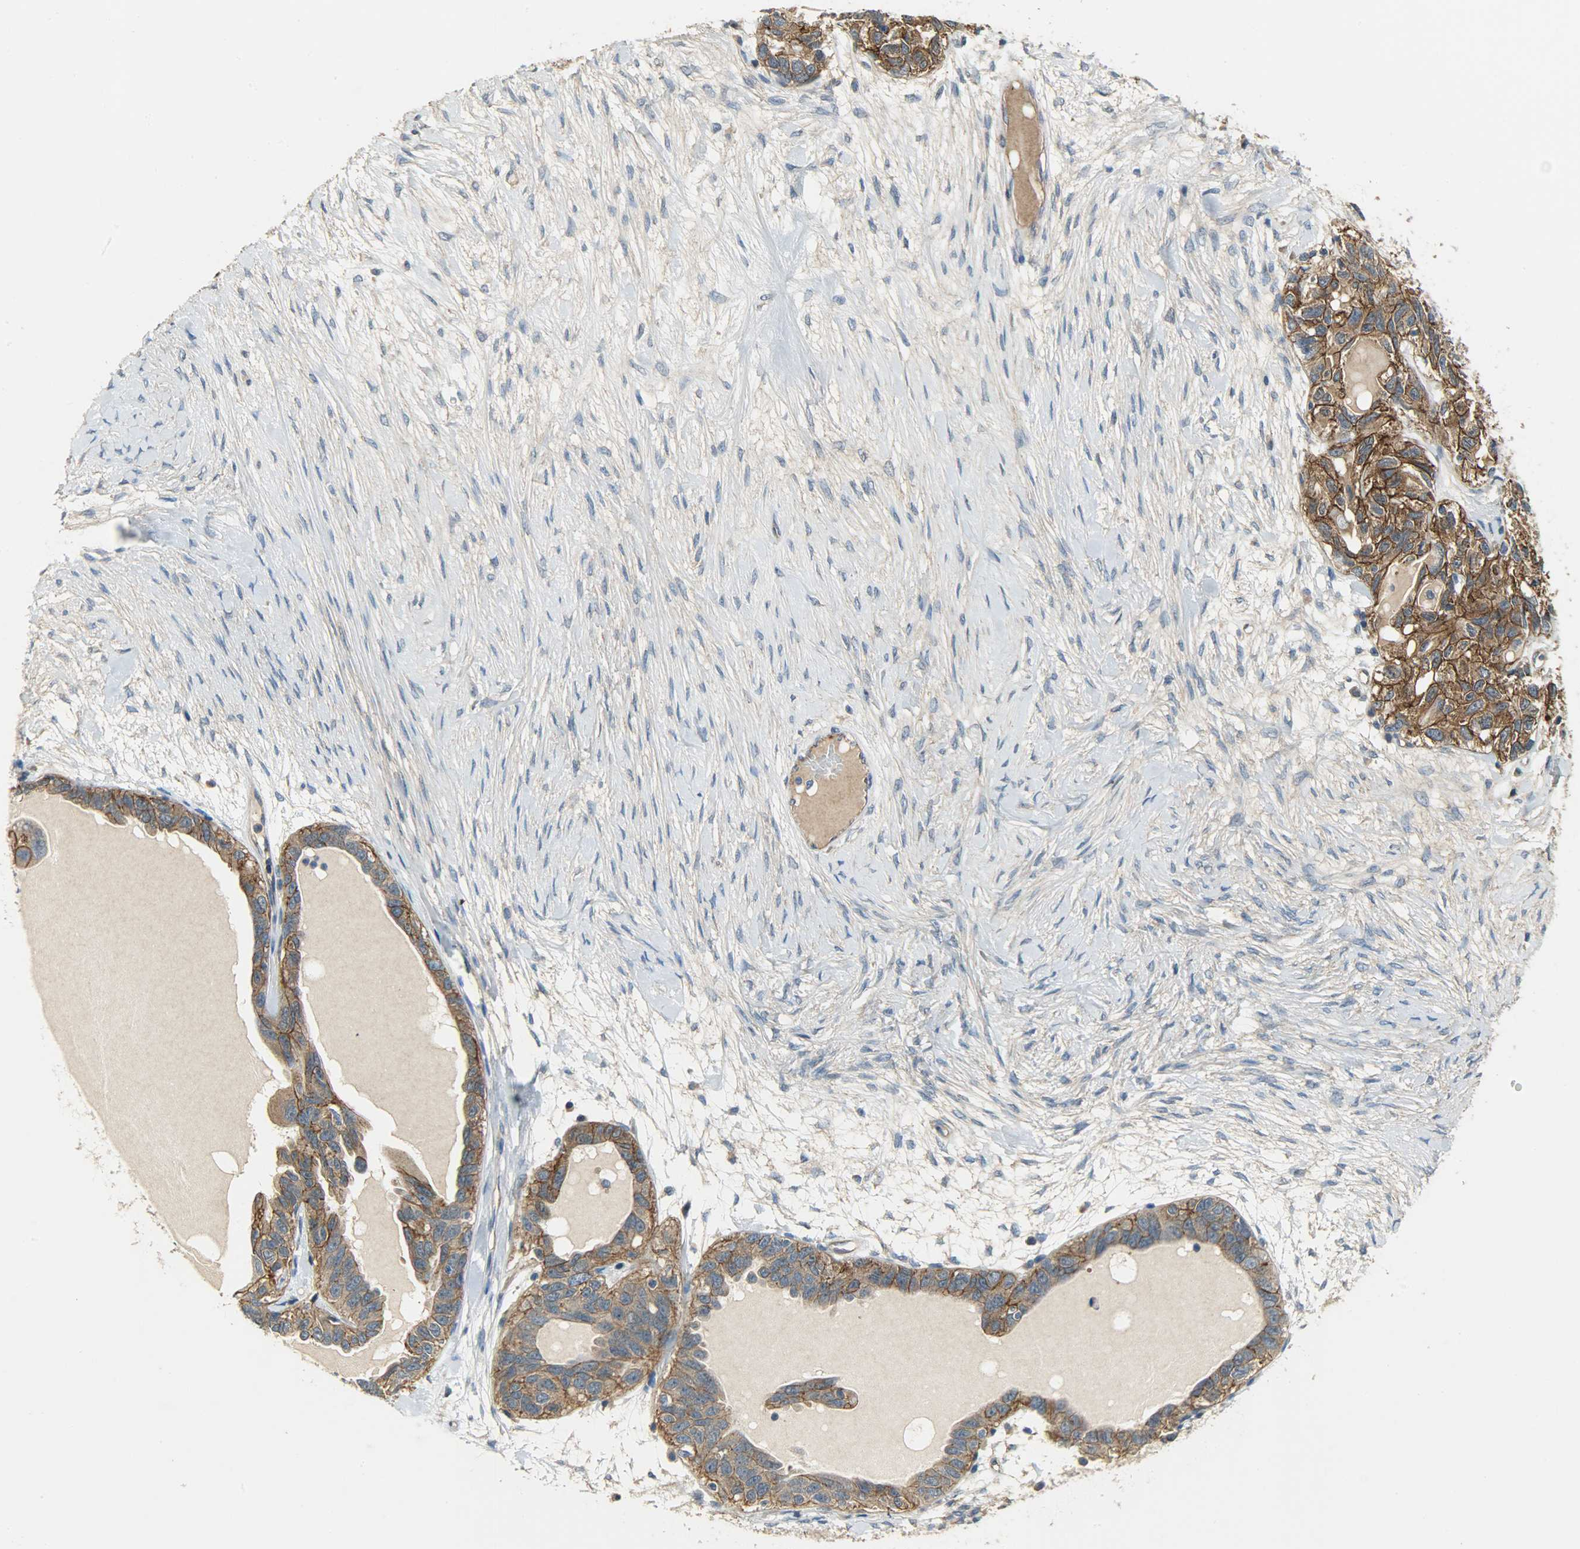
{"staining": {"intensity": "moderate", "quantity": ">75%", "location": "cytoplasmic/membranous"}, "tissue": "ovarian cancer", "cell_type": "Tumor cells", "image_type": "cancer", "snomed": [{"axis": "morphology", "description": "Cystadenocarcinoma, serous, NOS"}, {"axis": "topography", "description": "Ovary"}], "caption": "Human ovarian cancer stained with a protein marker demonstrates moderate staining in tumor cells.", "gene": "KIAA1217", "patient": {"sex": "female", "age": 82}}